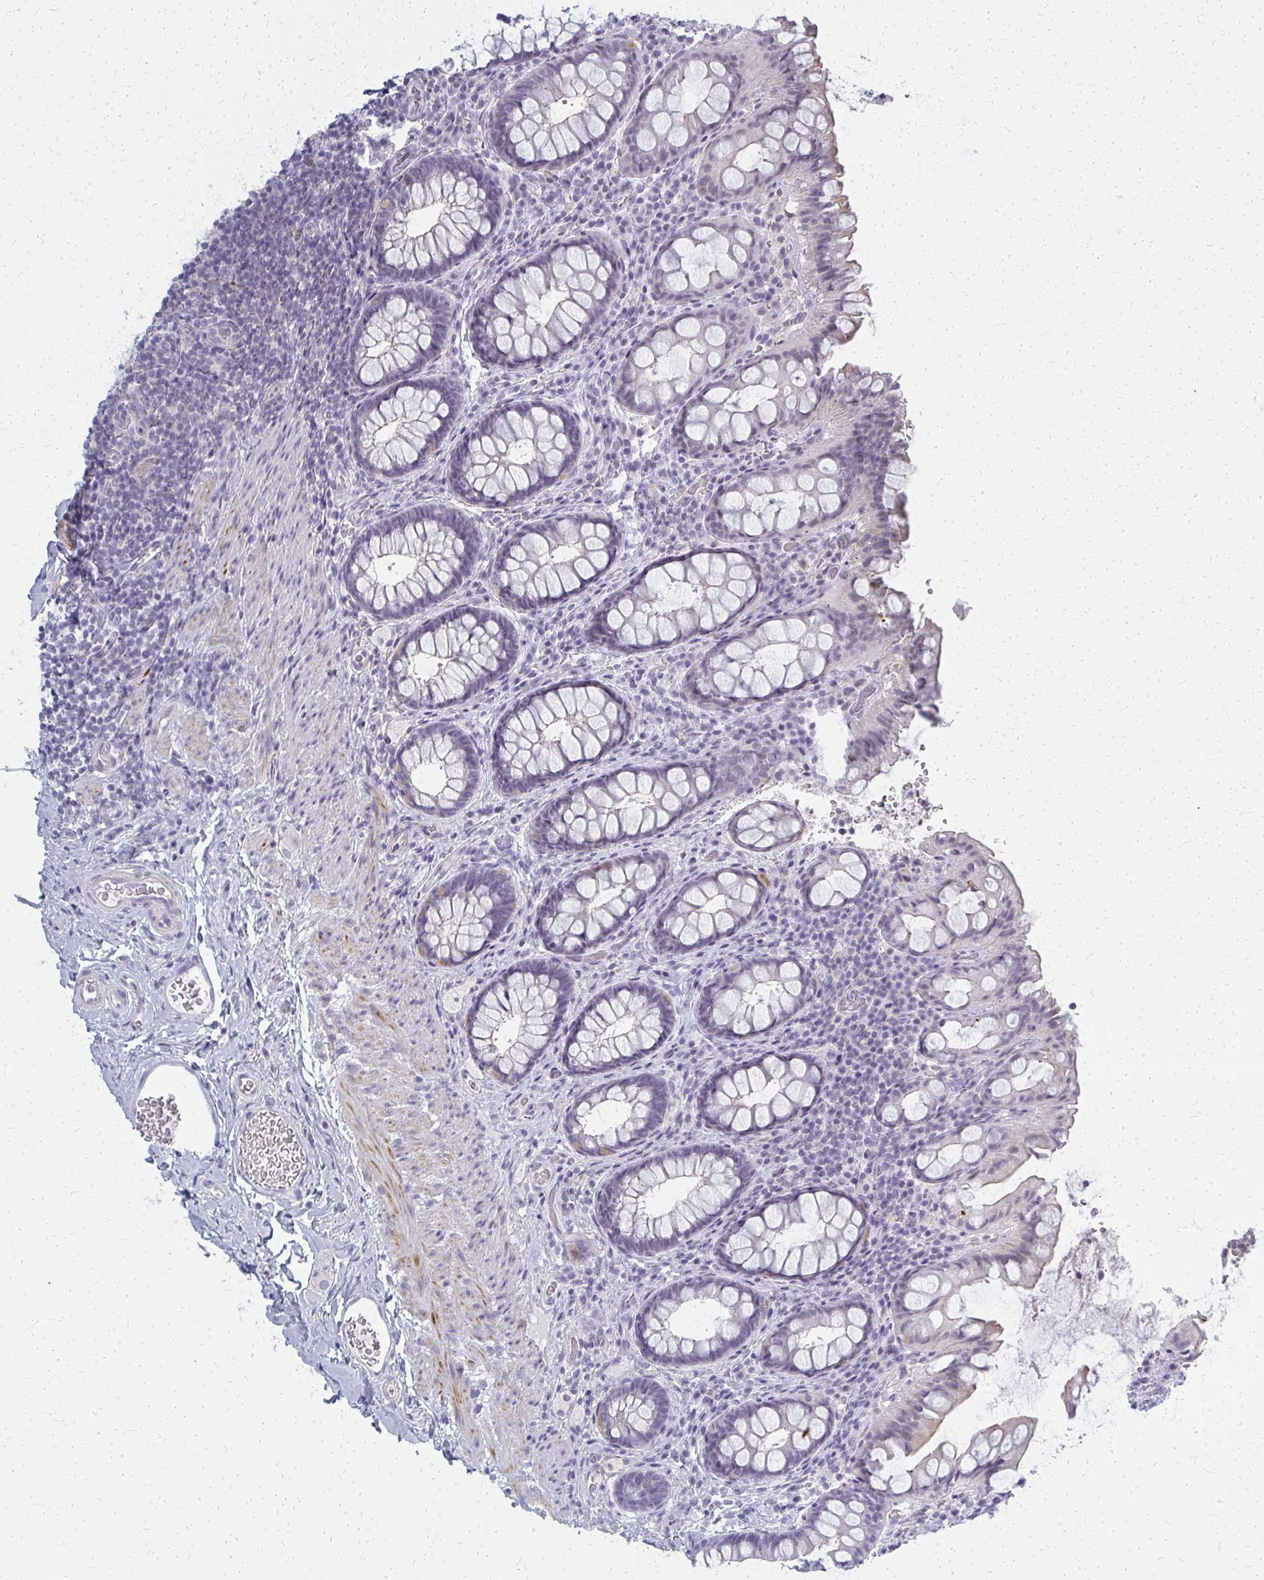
{"staining": {"intensity": "moderate", "quantity": "<25%", "location": "cytoplasmic/membranous"}, "tissue": "rectum", "cell_type": "Glandular cells", "image_type": "normal", "snomed": [{"axis": "morphology", "description": "Normal tissue, NOS"}, {"axis": "topography", "description": "Rectum"}, {"axis": "topography", "description": "Peripheral nerve tissue"}], "caption": "Rectum stained for a protein exhibits moderate cytoplasmic/membranous positivity in glandular cells.", "gene": "CASQ2", "patient": {"sex": "female", "age": 69}}